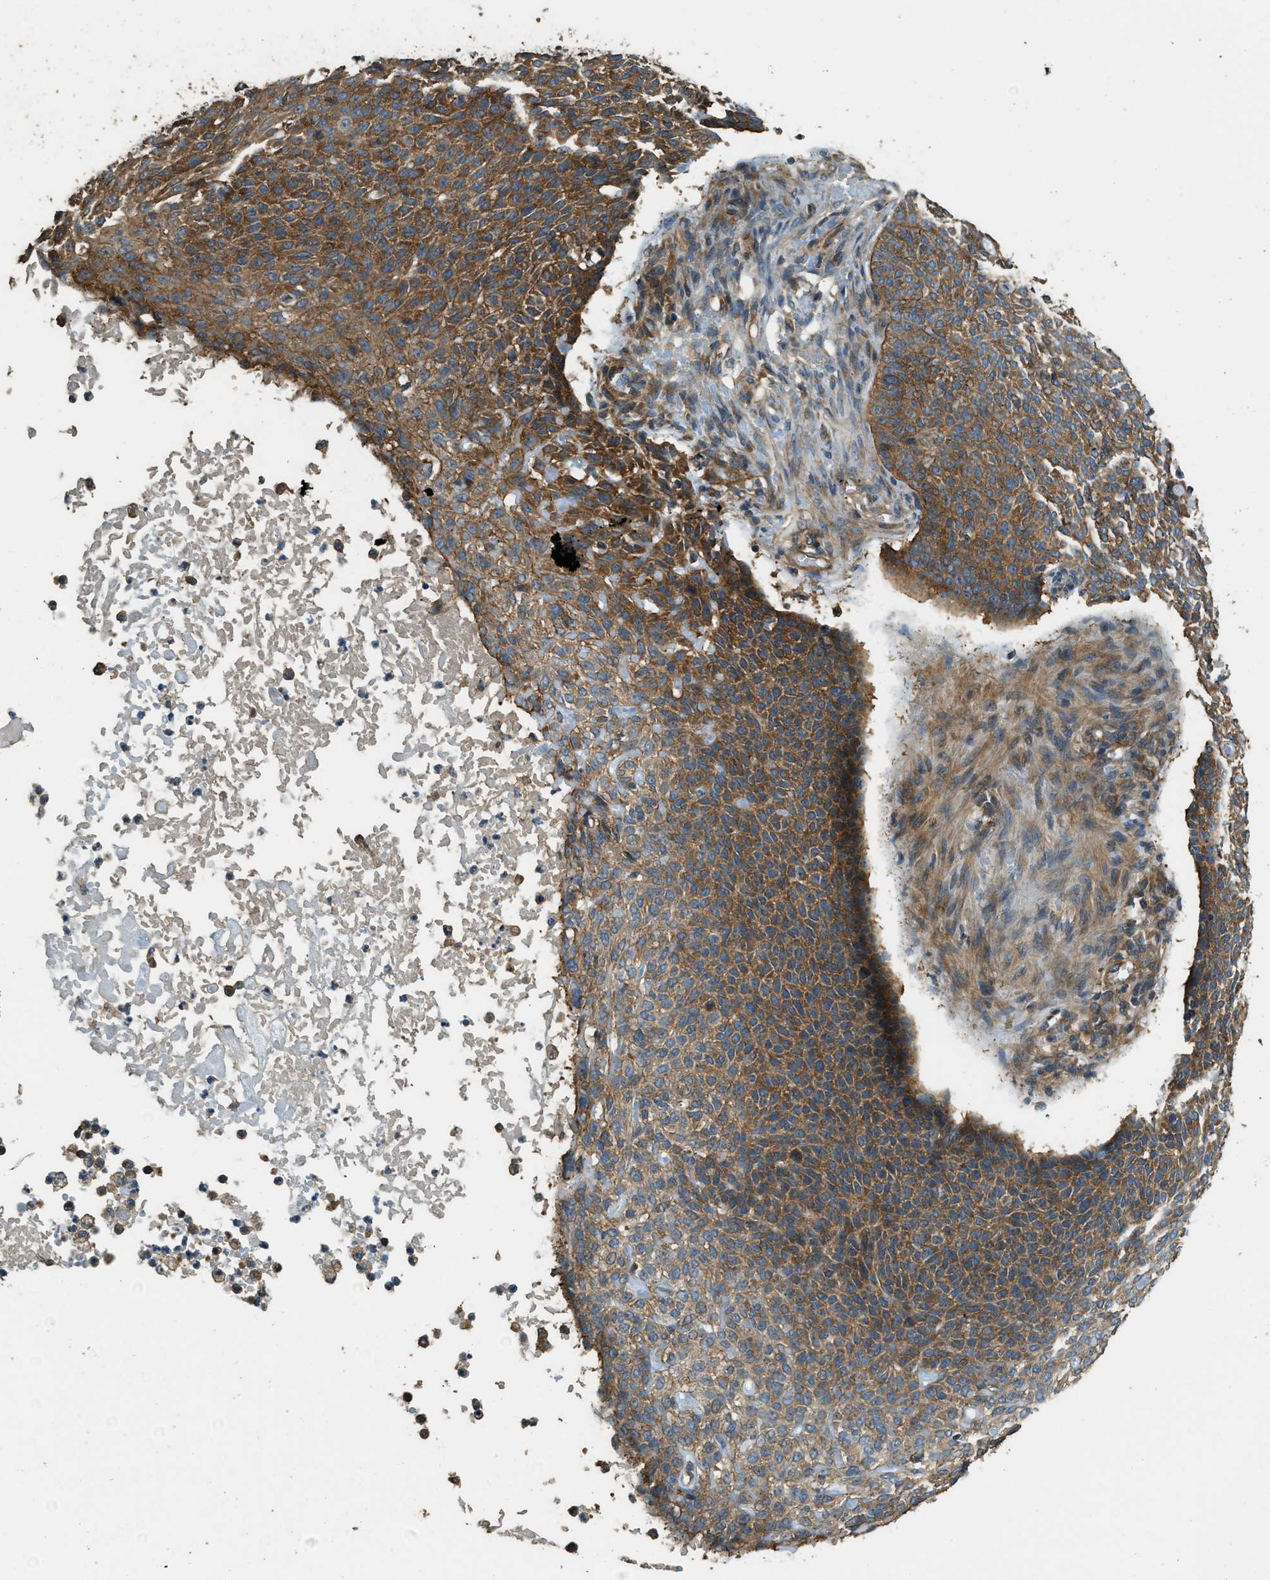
{"staining": {"intensity": "moderate", "quantity": ">75%", "location": "cytoplasmic/membranous"}, "tissue": "skin cancer", "cell_type": "Tumor cells", "image_type": "cancer", "snomed": [{"axis": "morphology", "description": "Normal tissue, NOS"}, {"axis": "morphology", "description": "Basal cell carcinoma"}, {"axis": "topography", "description": "Skin"}], "caption": "A micrograph of skin cancer (basal cell carcinoma) stained for a protein displays moderate cytoplasmic/membranous brown staining in tumor cells.", "gene": "MARS1", "patient": {"sex": "male", "age": 87}}